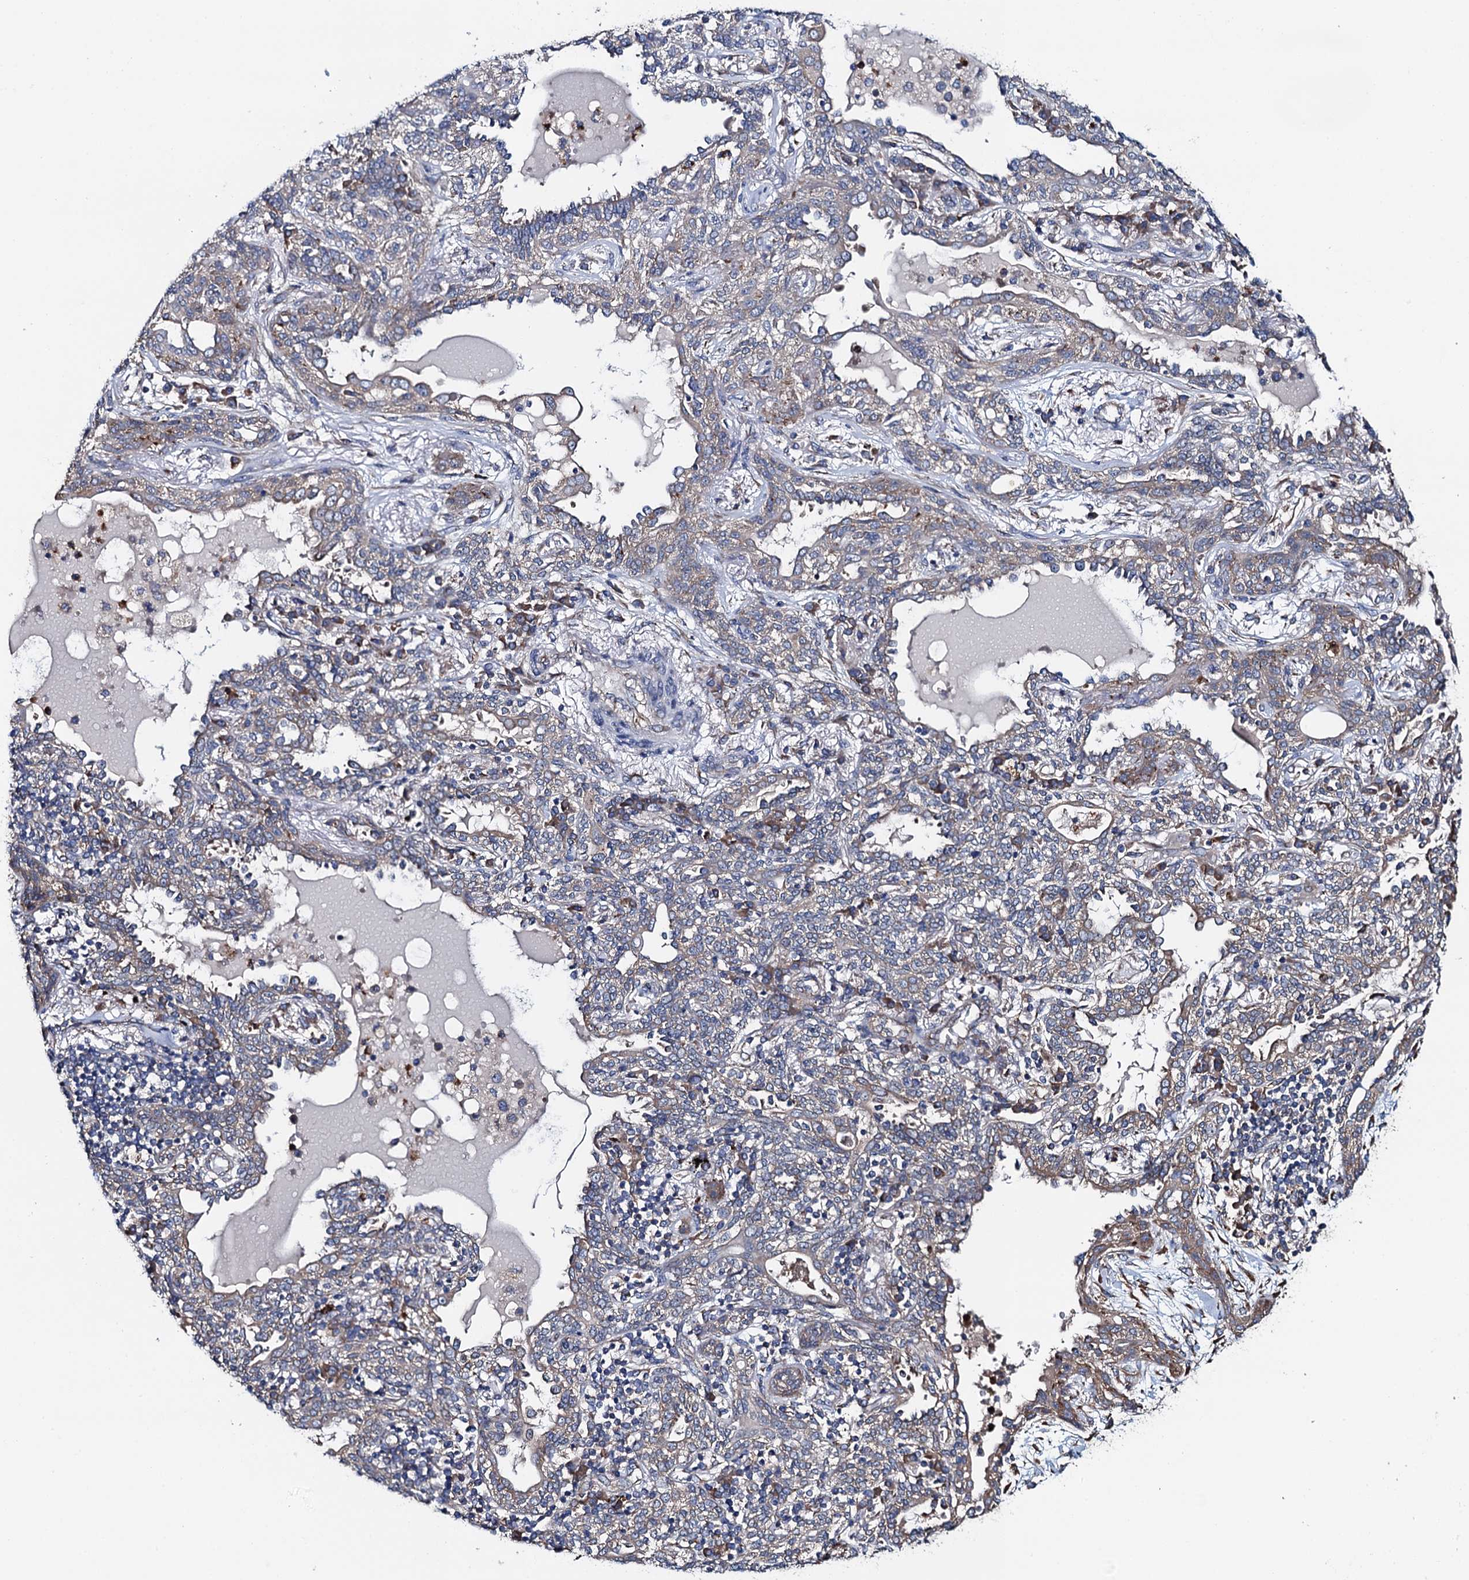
{"staining": {"intensity": "weak", "quantity": "25%-75%", "location": "cytoplasmic/membranous"}, "tissue": "lung cancer", "cell_type": "Tumor cells", "image_type": "cancer", "snomed": [{"axis": "morphology", "description": "Squamous cell carcinoma, NOS"}, {"axis": "topography", "description": "Lung"}], "caption": "Squamous cell carcinoma (lung) stained with DAB IHC shows low levels of weak cytoplasmic/membranous expression in about 25%-75% of tumor cells.", "gene": "ADCY9", "patient": {"sex": "female", "age": 70}}